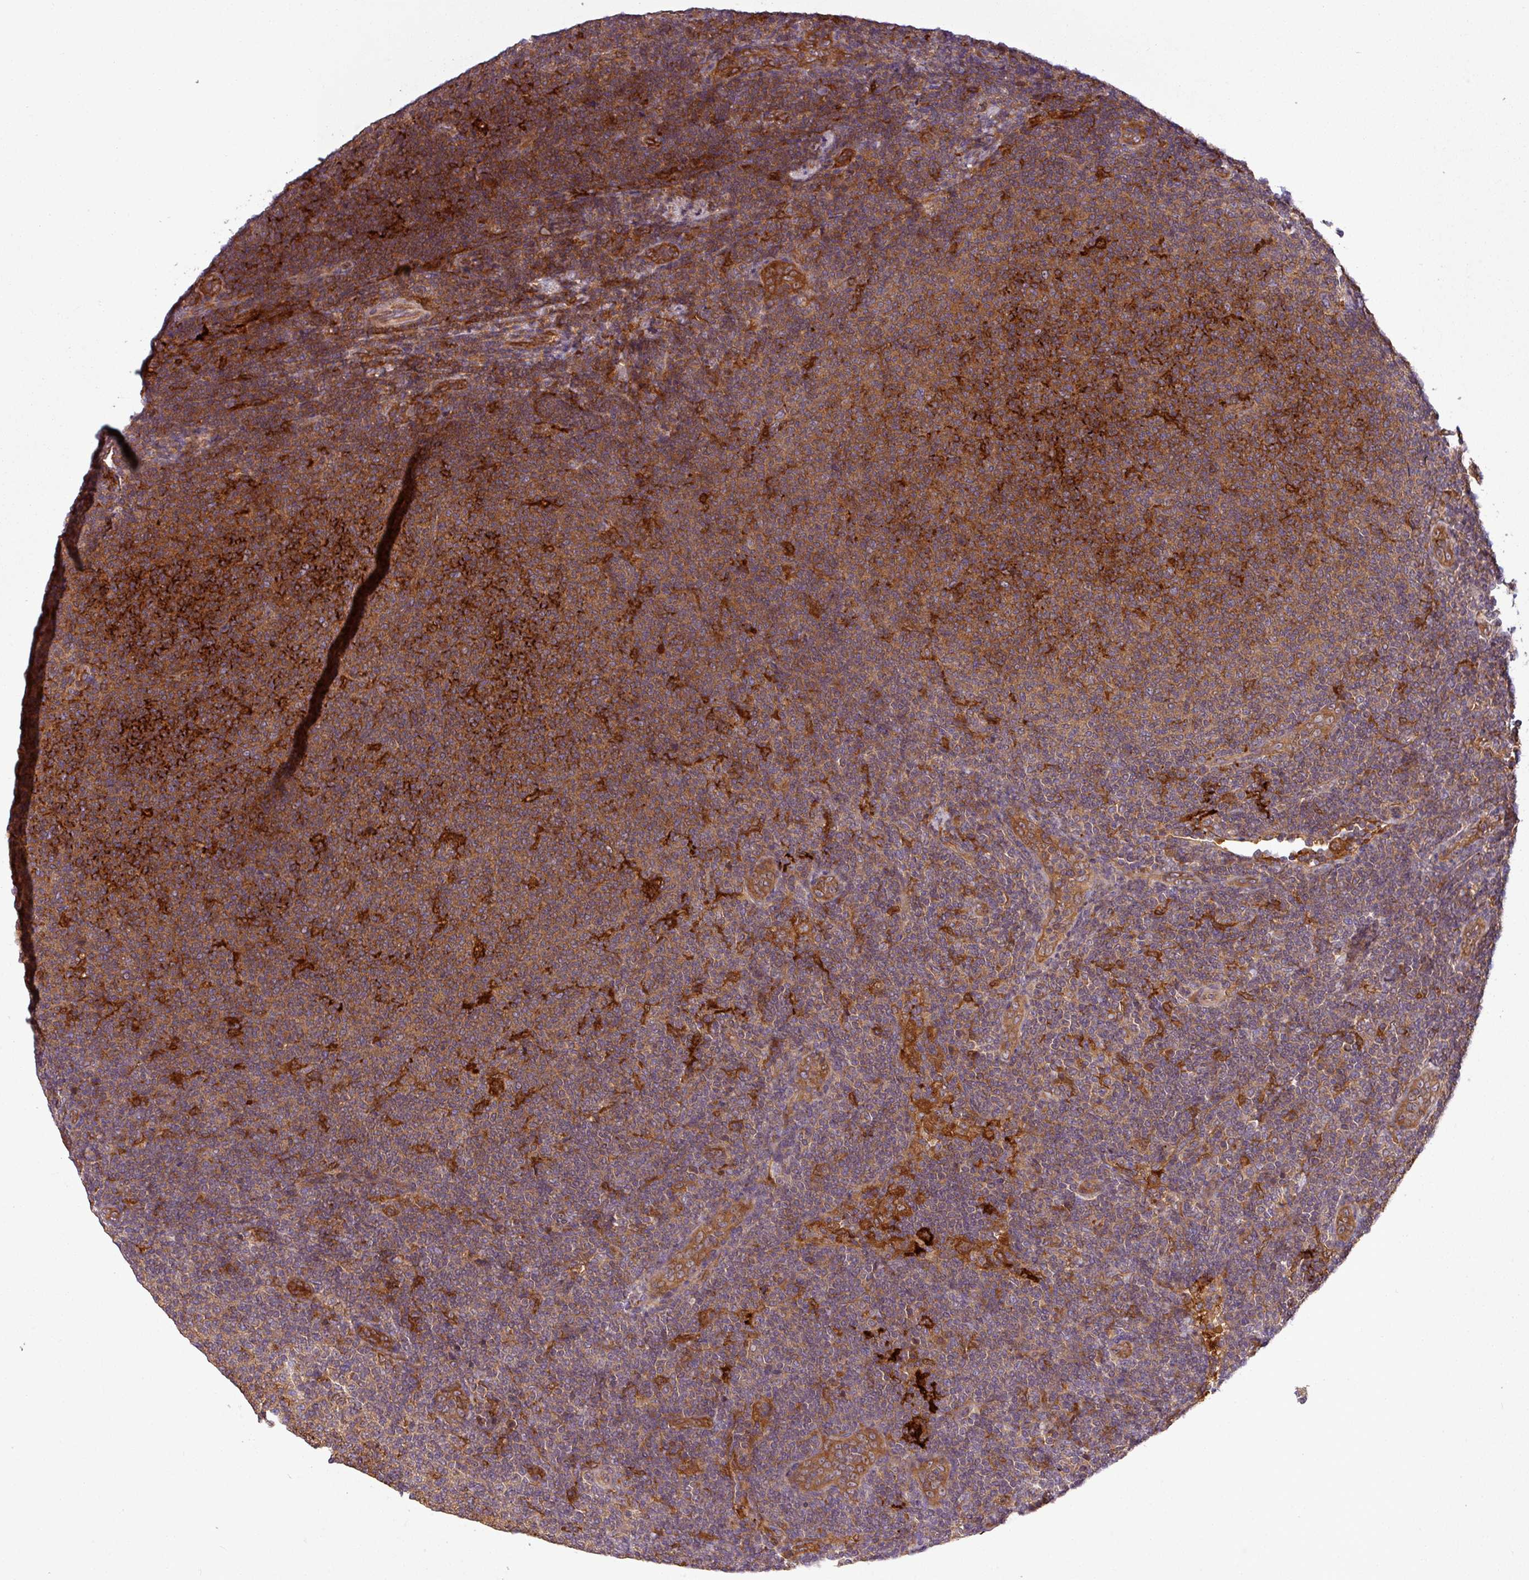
{"staining": {"intensity": "strong", "quantity": ">75%", "location": "cytoplasmic/membranous"}, "tissue": "lymphoma", "cell_type": "Tumor cells", "image_type": "cancer", "snomed": [{"axis": "morphology", "description": "Malignant lymphoma, non-Hodgkin's type, Low grade"}, {"axis": "topography", "description": "Lymph node"}], "caption": "Immunohistochemical staining of human lymphoma shows high levels of strong cytoplasmic/membranous protein positivity in approximately >75% of tumor cells.", "gene": "SIRPB2", "patient": {"sex": "male", "age": 66}}